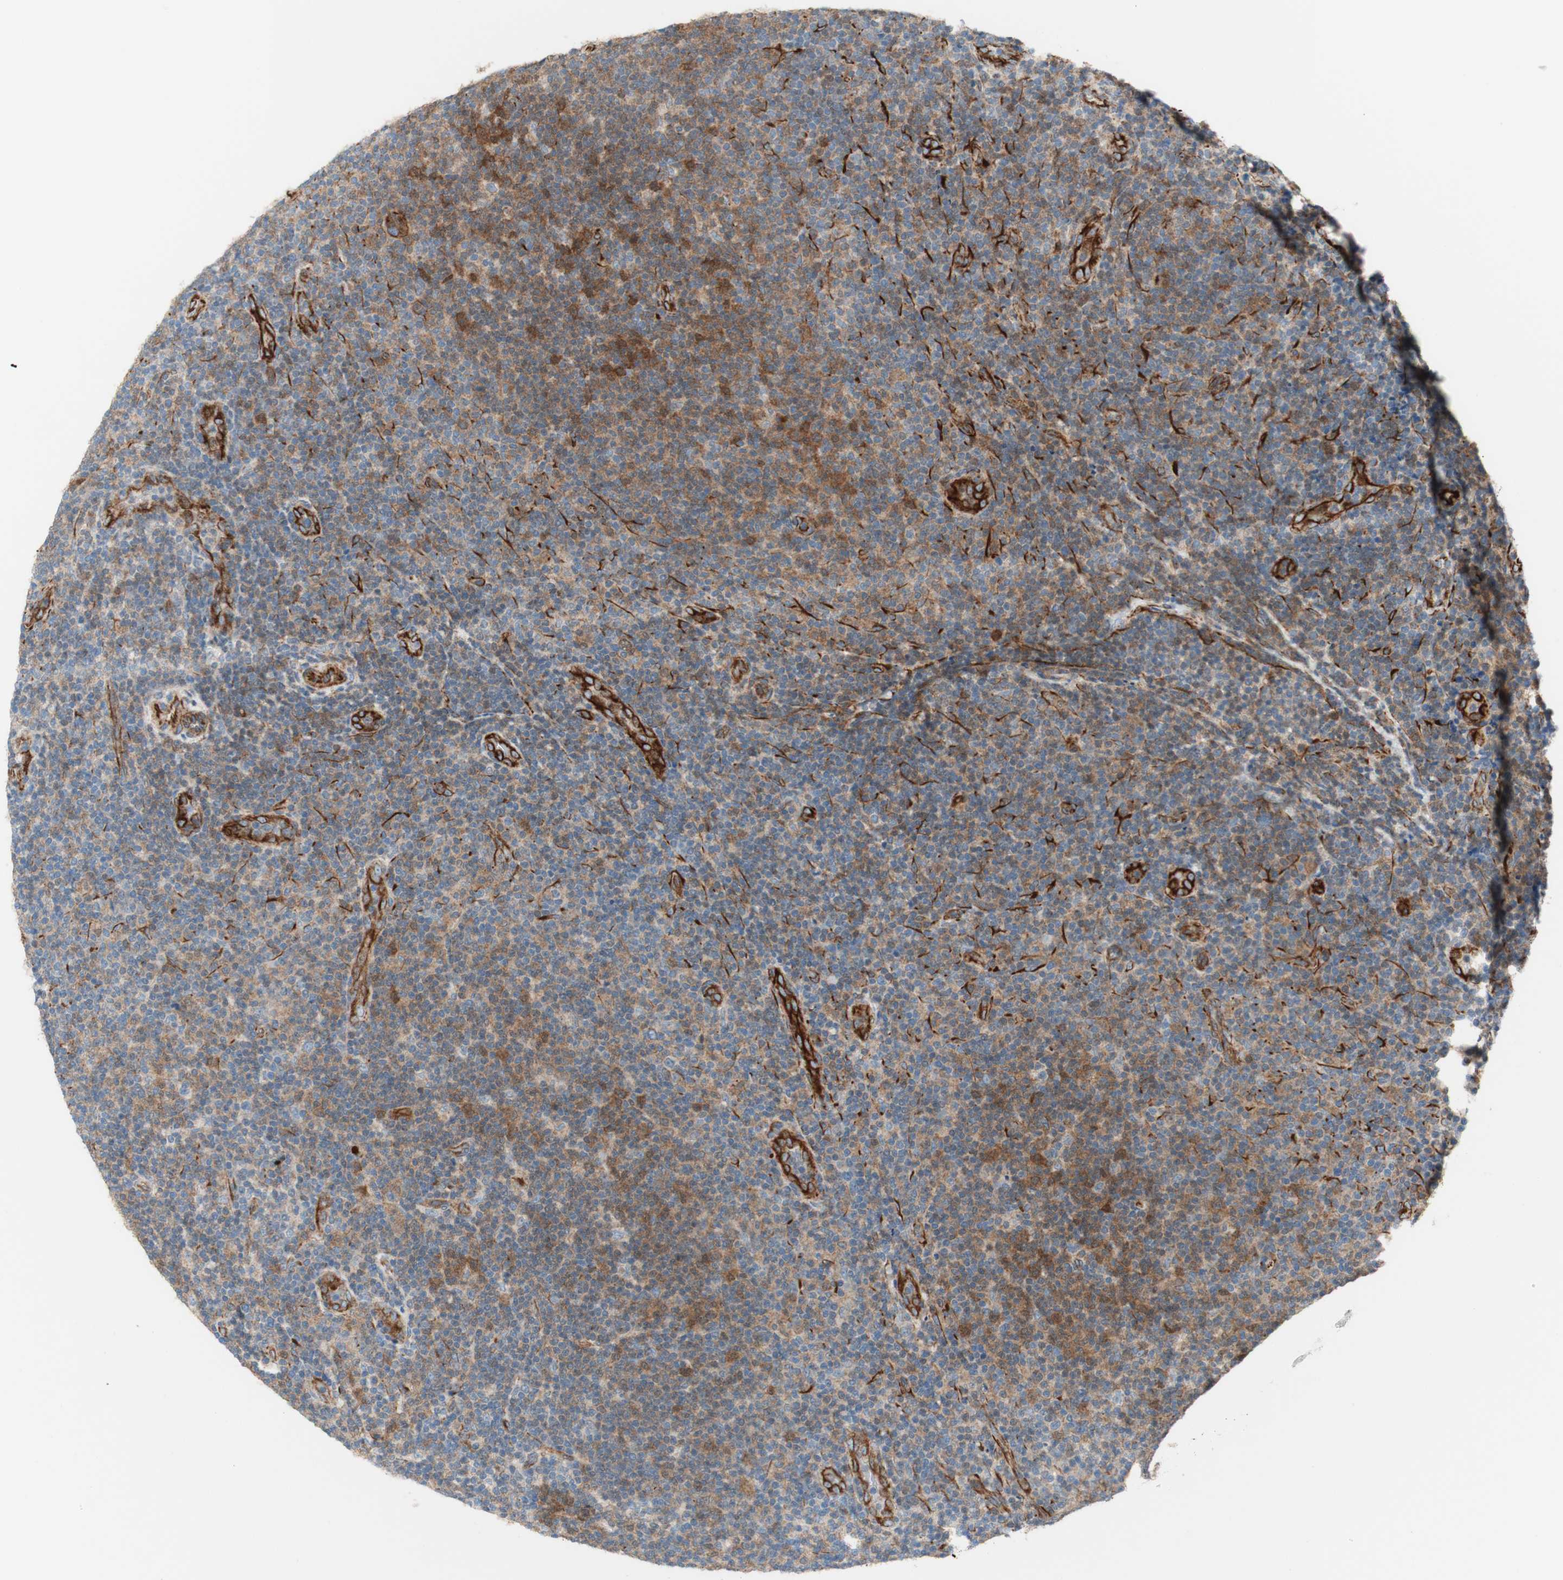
{"staining": {"intensity": "moderate", "quantity": ">75%", "location": "cytoplasmic/membranous,nuclear"}, "tissue": "lymphoma", "cell_type": "Tumor cells", "image_type": "cancer", "snomed": [{"axis": "morphology", "description": "Malignant lymphoma, non-Hodgkin's type, Low grade"}, {"axis": "topography", "description": "Lymph node"}], "caption": "Low-grade malignant lymphoma, non-Hodgkin's type stained with a protein marker displays moderate staining in tumor cells.", "gene": "POU2AF1", "patient": {"sex": "male", "age": 83}}